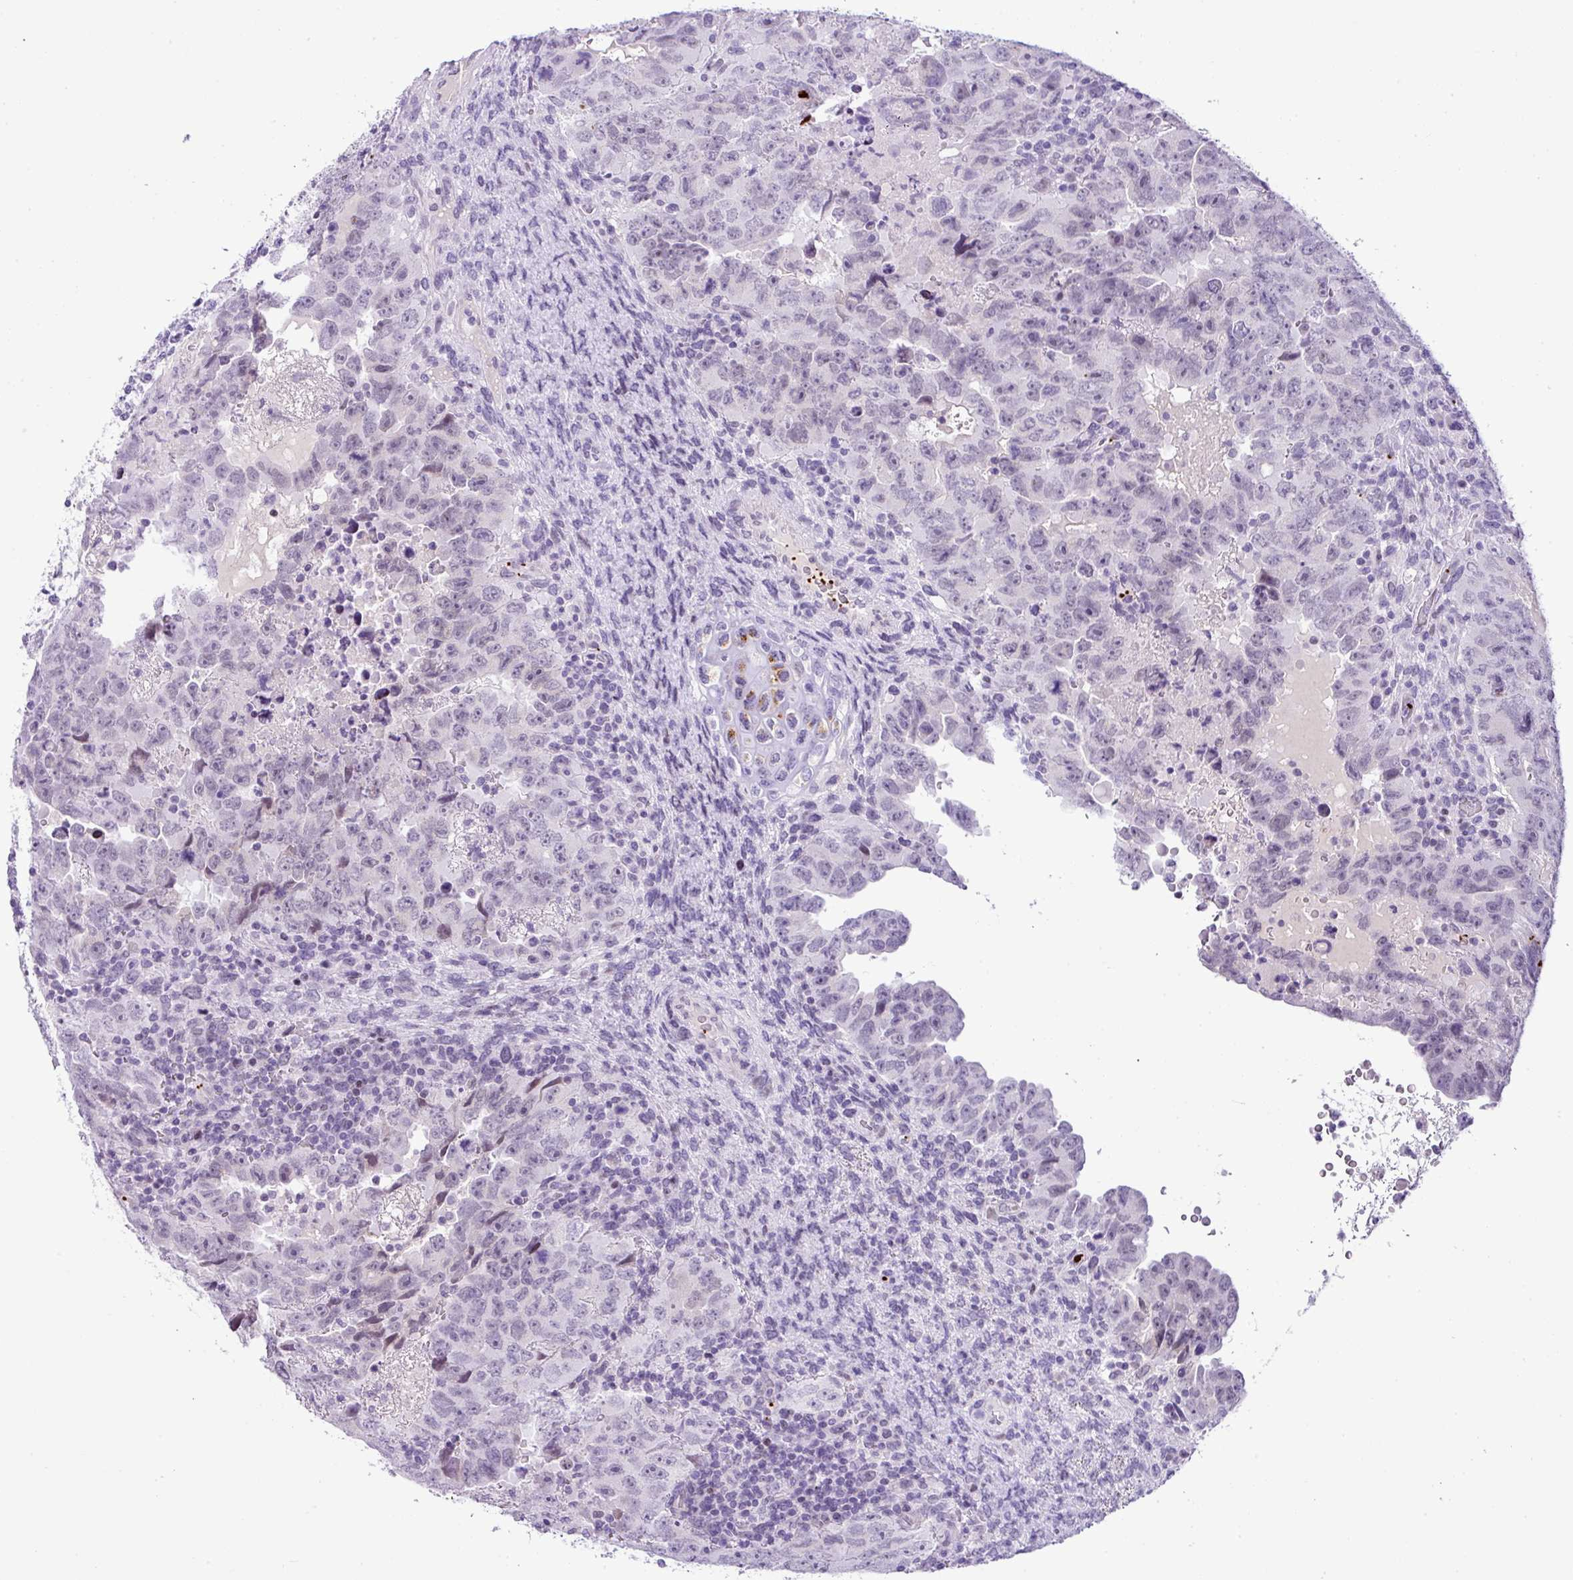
{"staining": {"intensity": "negative", "quantity": "none", "location": "none"}, "tissue": "testis cancer", "cell_type": "Tumor cells", "image_type": "cancer", "snomed": [{"axis": "morphology", "description": "Carcinoma, Embryonal, NOS"}, {"axis": "topography", "description": "Testis"}], "caption": "Tumor cells show no significant protein staining in embryonal carcinoma (testis). (Brightfield microscopy of DAB immunohistochemistry (IHC) at high magnification).", "gene": "CMTM5", "patient": {"sex": "male", "age": 24}}